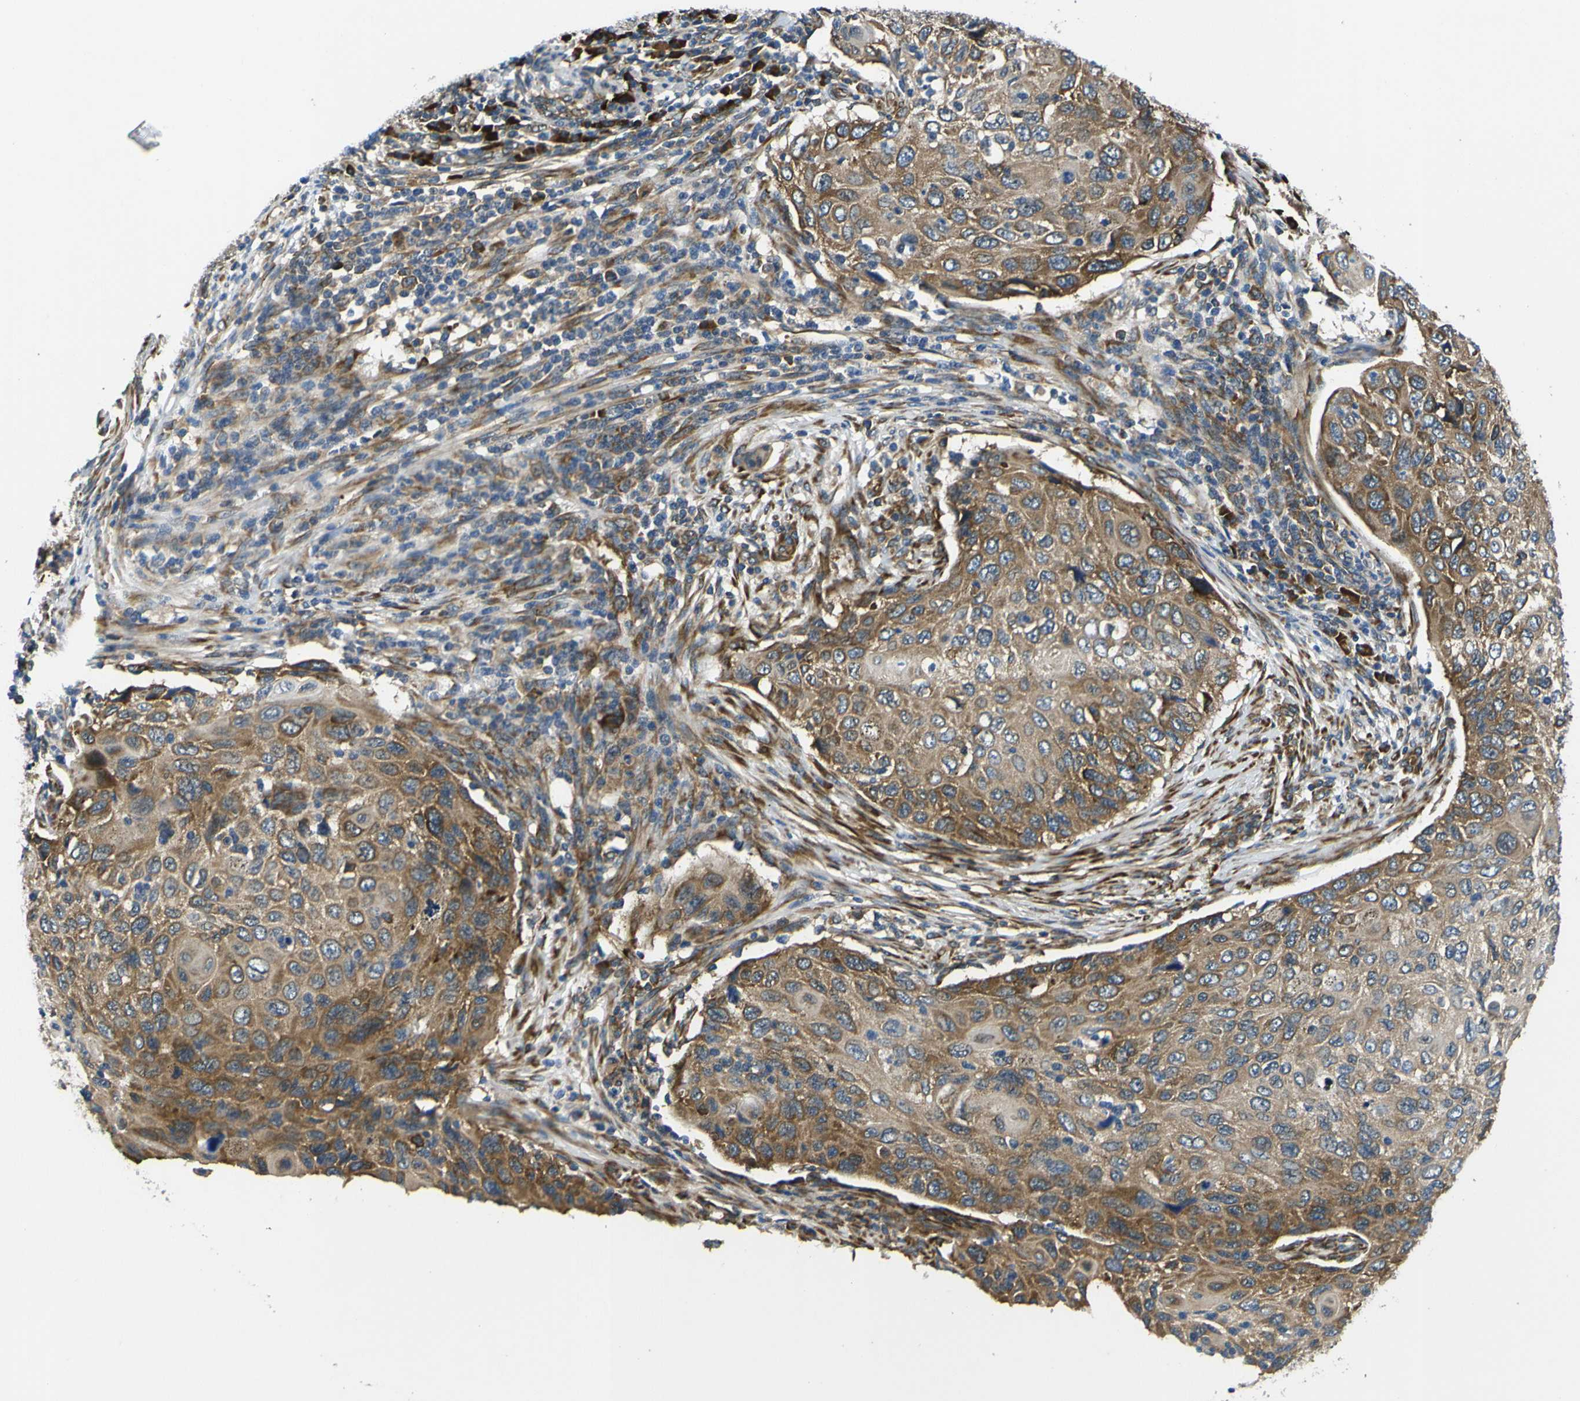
{"staining": {"intensity": "moderate", "quantity": ">75%", "location": "cytoplasmic/membranous"}, "tissue": "cervical cancer", "cell_type": "Tumor cells", "image_type": "cancer", "snomed": [{"axis": "morphology", "description": "Squamous cell carcinoma, NOS"}, {"axis": "topography", "description": "Cervix"}], "caption": "Immunohistochemistry (IHC) (DAB) staining of human cervical squamous cell carcinoma displays moderate cytoplasmic/membranous protein positivity in approximately >75% of tumor cells. (DAB = brown stain, brightfield microscopy at high magnification).", "gene": "RPSA", "patient": {"sex": "female", "age": 70}}